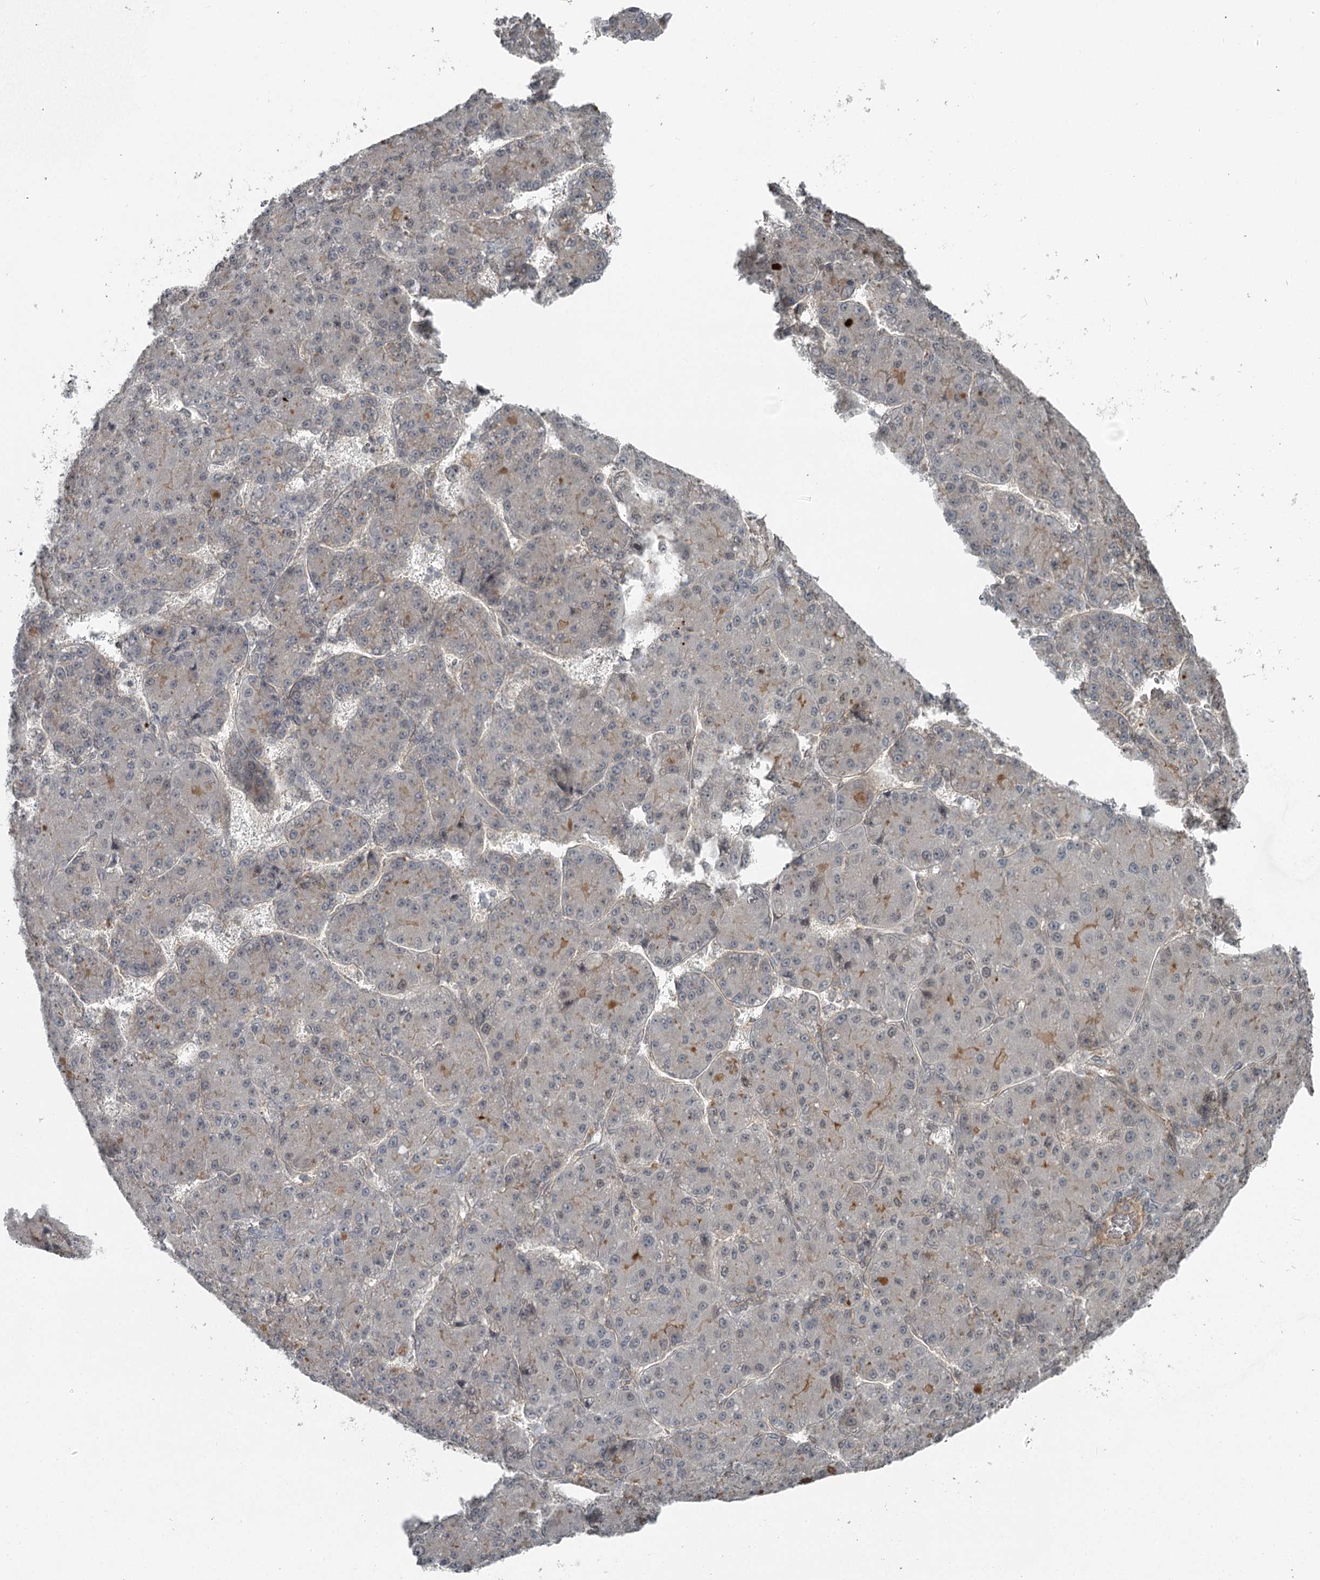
{"staining": {"intensity": "negative", "quantity": "none", "location": "none"}, "tissue": "liver cancer", "cell_type": "Tumor cells", "image_type": "cancer", "snomed": [{"axis": "morphology", "description": "Carcinoma, Hepatocellular, NOS"}, {"axis": "topography", "description": "Liver"}], "caption": "A high-resolution micrograph shows IHC staining of liver cancer (hepatocellular carcinoma), which shows no significant positivity in tumor cells.", "gene": "SLC39A8", "patient": {"sex": "male", "age": 67}}